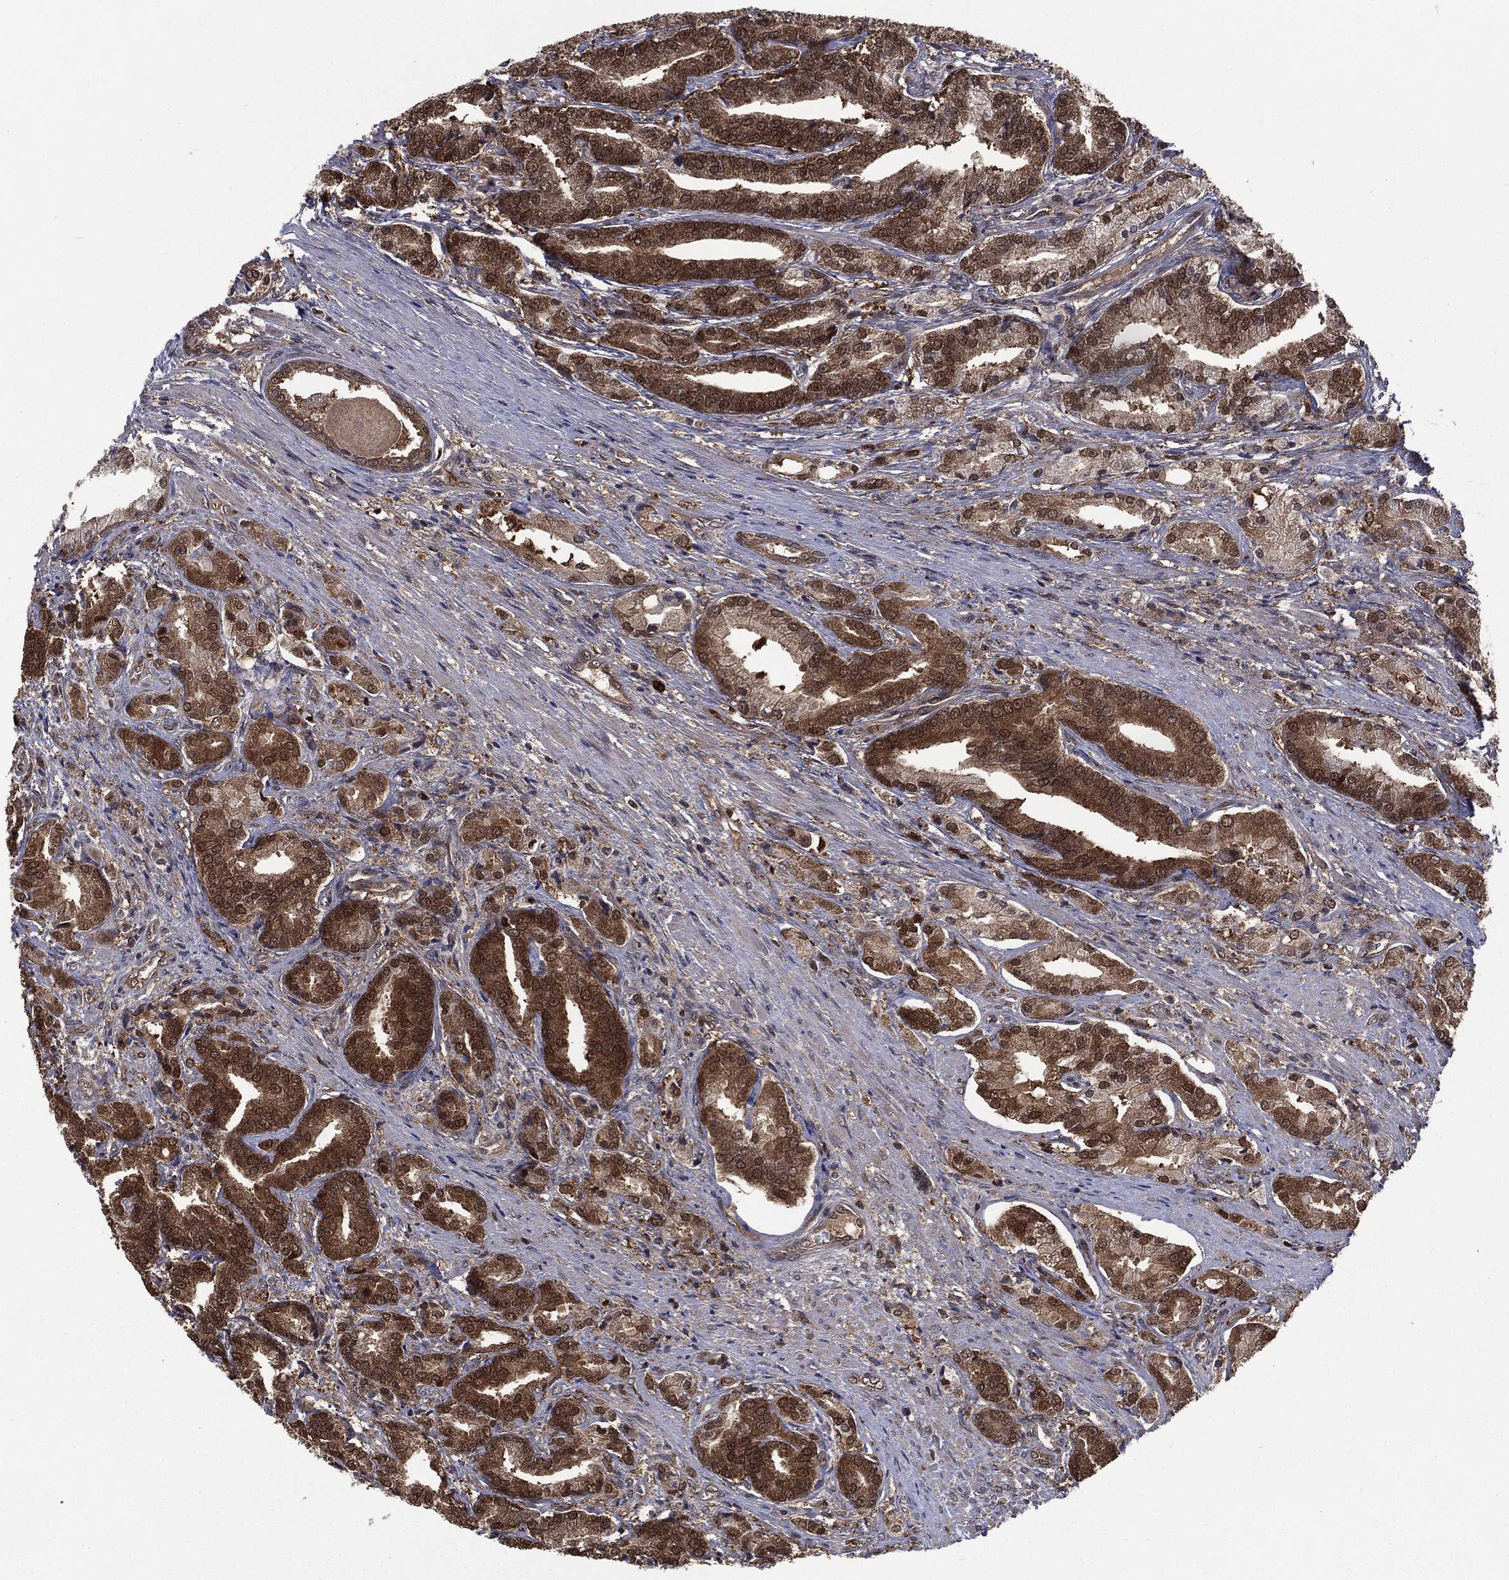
{"staining": {"intensity": "strong", "quantity": ">75%", "location": "cytoplasmic/membranous,nuclear"}, "tissue": "prostate cancer", "cell_type": "Tumor cells", "image_type": "cancer", "snomed": [{"axis": "morphology", "description": "Adenocarcinoma, High grade"}, {"axis": "topography", "description": "Prostate and seminal vesicle, NOS"}], "caption": "Tumor cells display high levels of strong cytoplasmic/membranous and nuclear expression in approximately >75% of cells in prostate high-grade adenocarcinoma.", "gene": "GPI", "patient": {"sex": "male", "age": 61}}